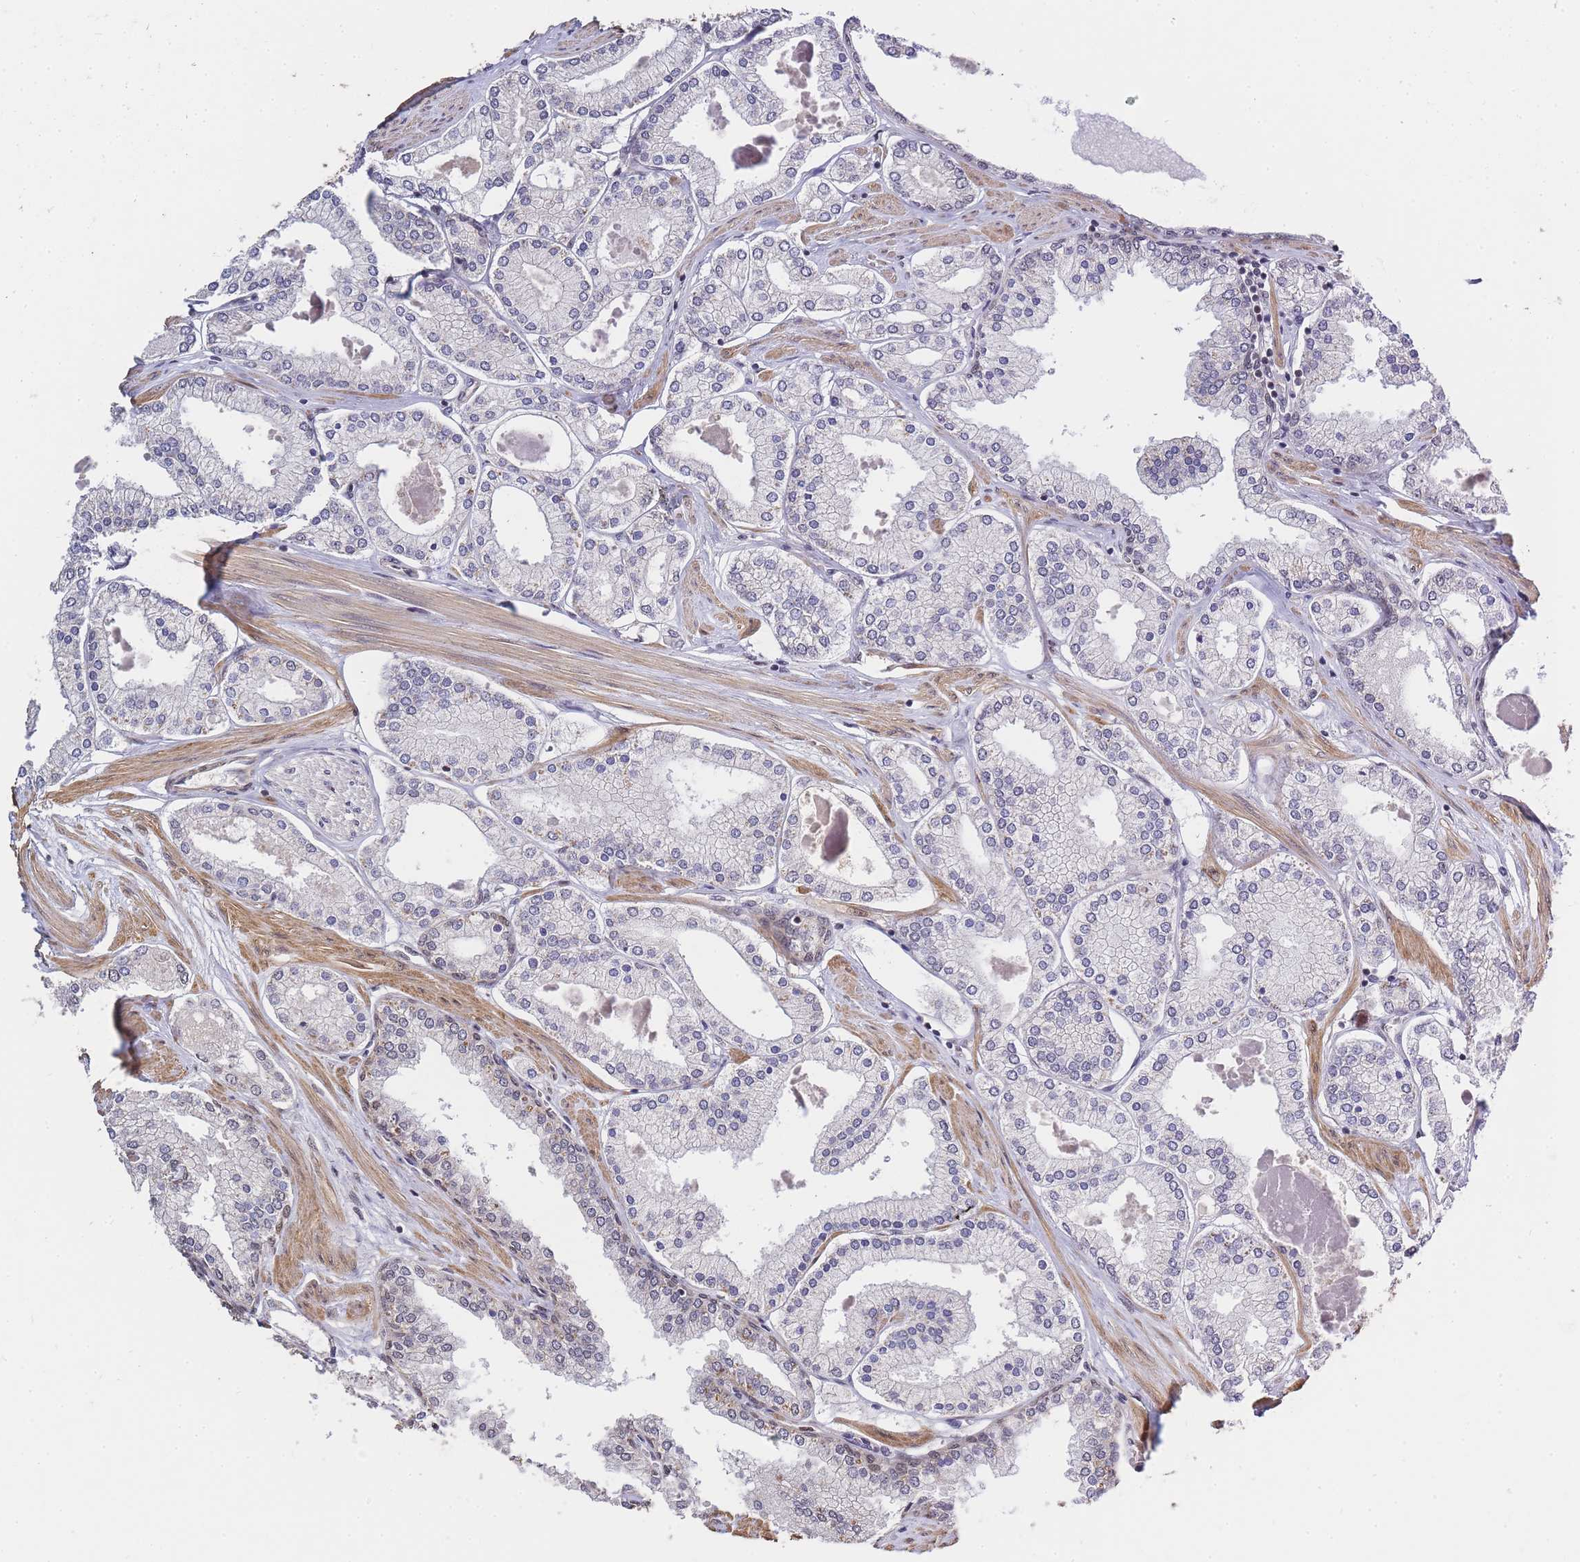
{"staining": {"intensity": "weak", "quantity": "<25%", "location": "nuclear"}, "tissue": "prostate cancer", "cell_type": "Tumor cells", "image_type": "cancer", "snomed": [{"axis": "morphology", "description": "Adenocarcinoma, Low grade"}, {"axis": "topography", "description": "Prostate"}], "caption": "Immunohistochemistry (IHC) photomicrograph of human prostate low-grade adenocarcinoma stained for a protein (brown), which reveals no positivity in tumor cells.", "gene": "PRKDC", "patient": {"sex": "male", "age": 42}}